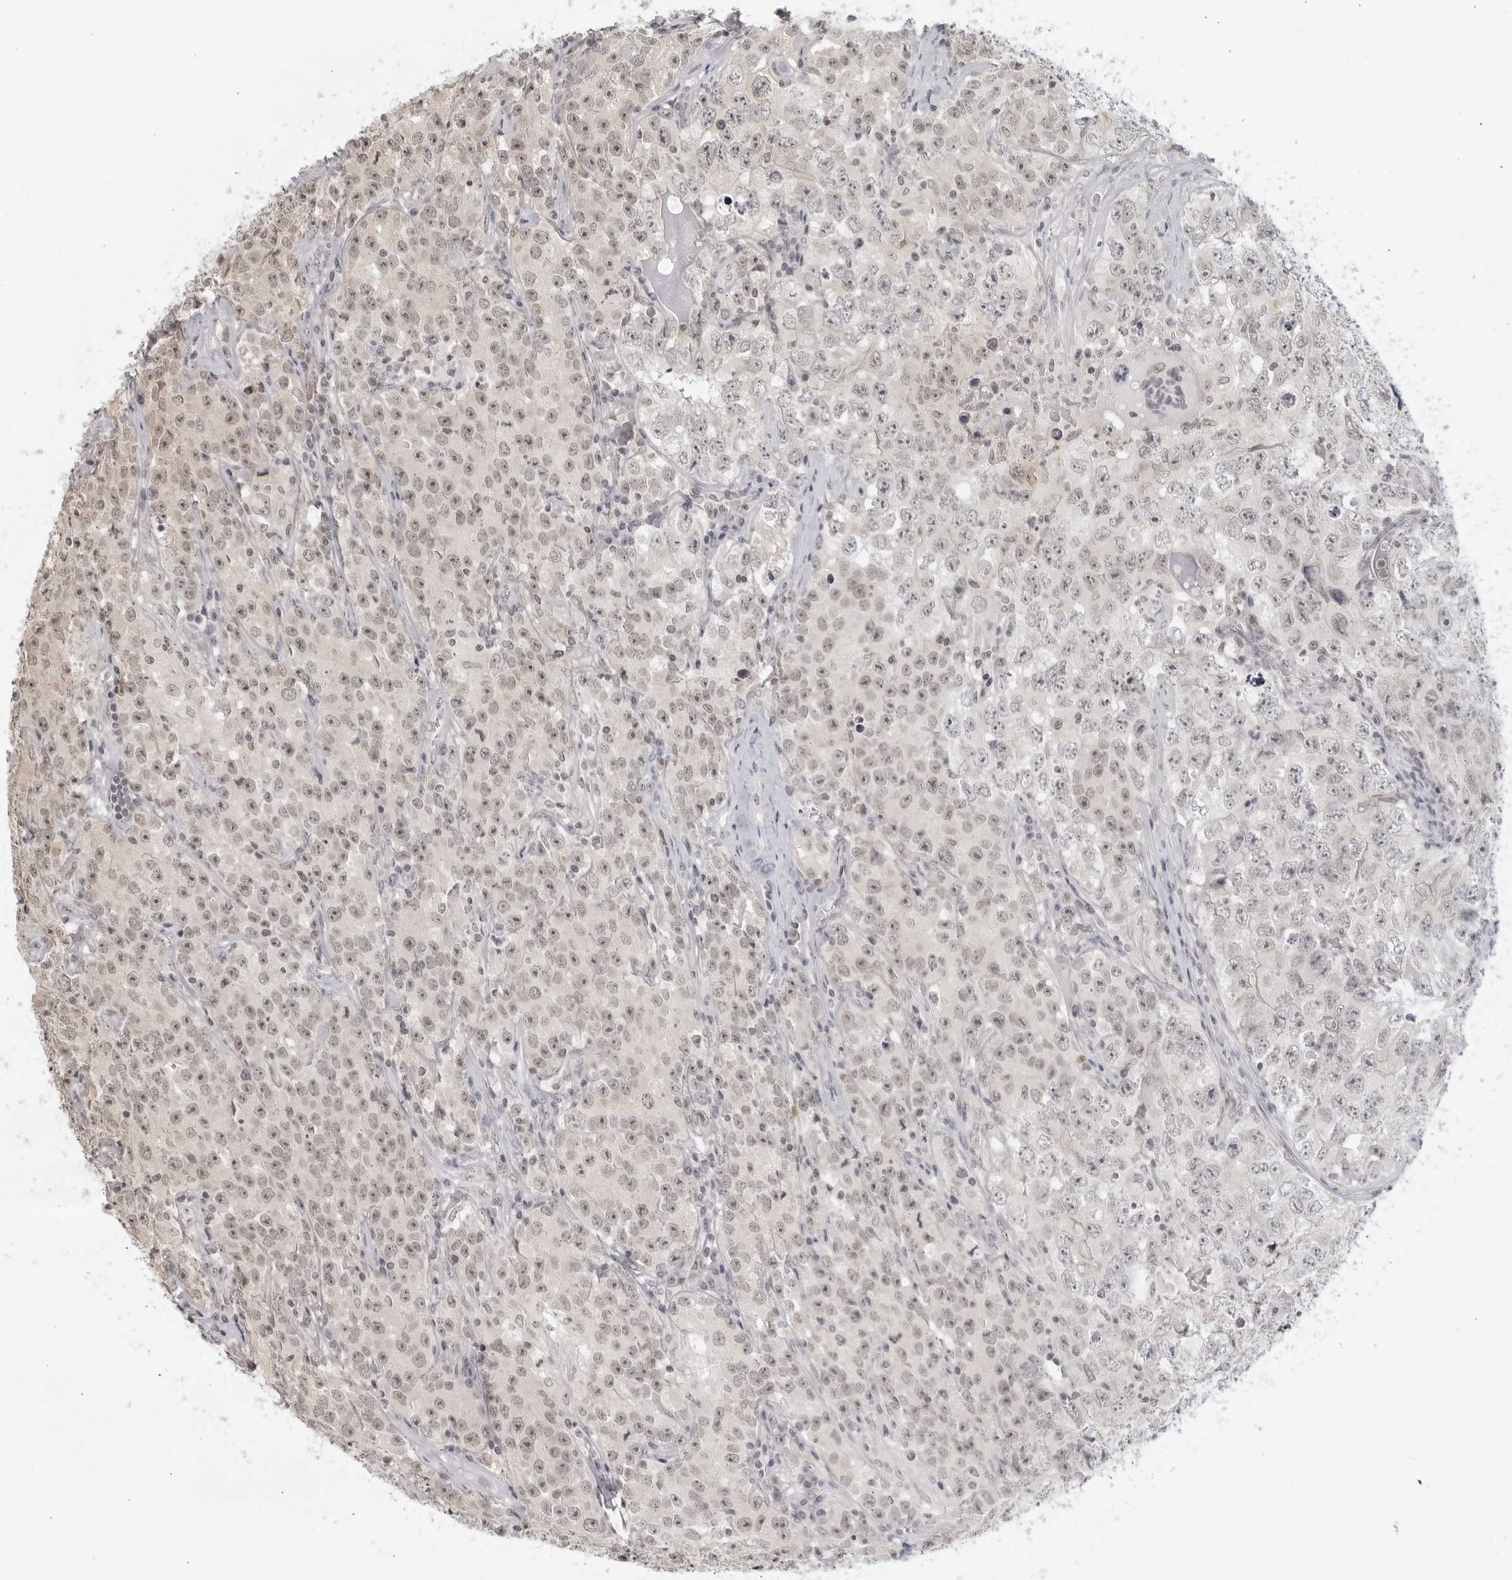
{"staining": {"intensity": "weak", "quantity": "<25%", "location": "nuclear"}, "tissue": "testis cancer", "cell_type": "Tumor cells", "image_type": "cancer", "snomed": [{"axis": "morphology", "description": "Seminoma, NOS"}, {"axis": "morphology", "description": "Carcinoma, Embryonal, NOS"}, {"axis": "topography", "description": "Testis"}], "caption": "This histopathology image is of testis cancer stained with immunohistochemistry to label a protein in brown with the nuclei are counter-stained blue. There is no expression in tumor cells. The staining was performed using DAB to visualize the protein expression in brown, while the nuclei were stained in blue with hematoxylin (Magnification: 20x).", "gene": "RAB11FIP3", "patient": {"sex": "male", "age": 43}}